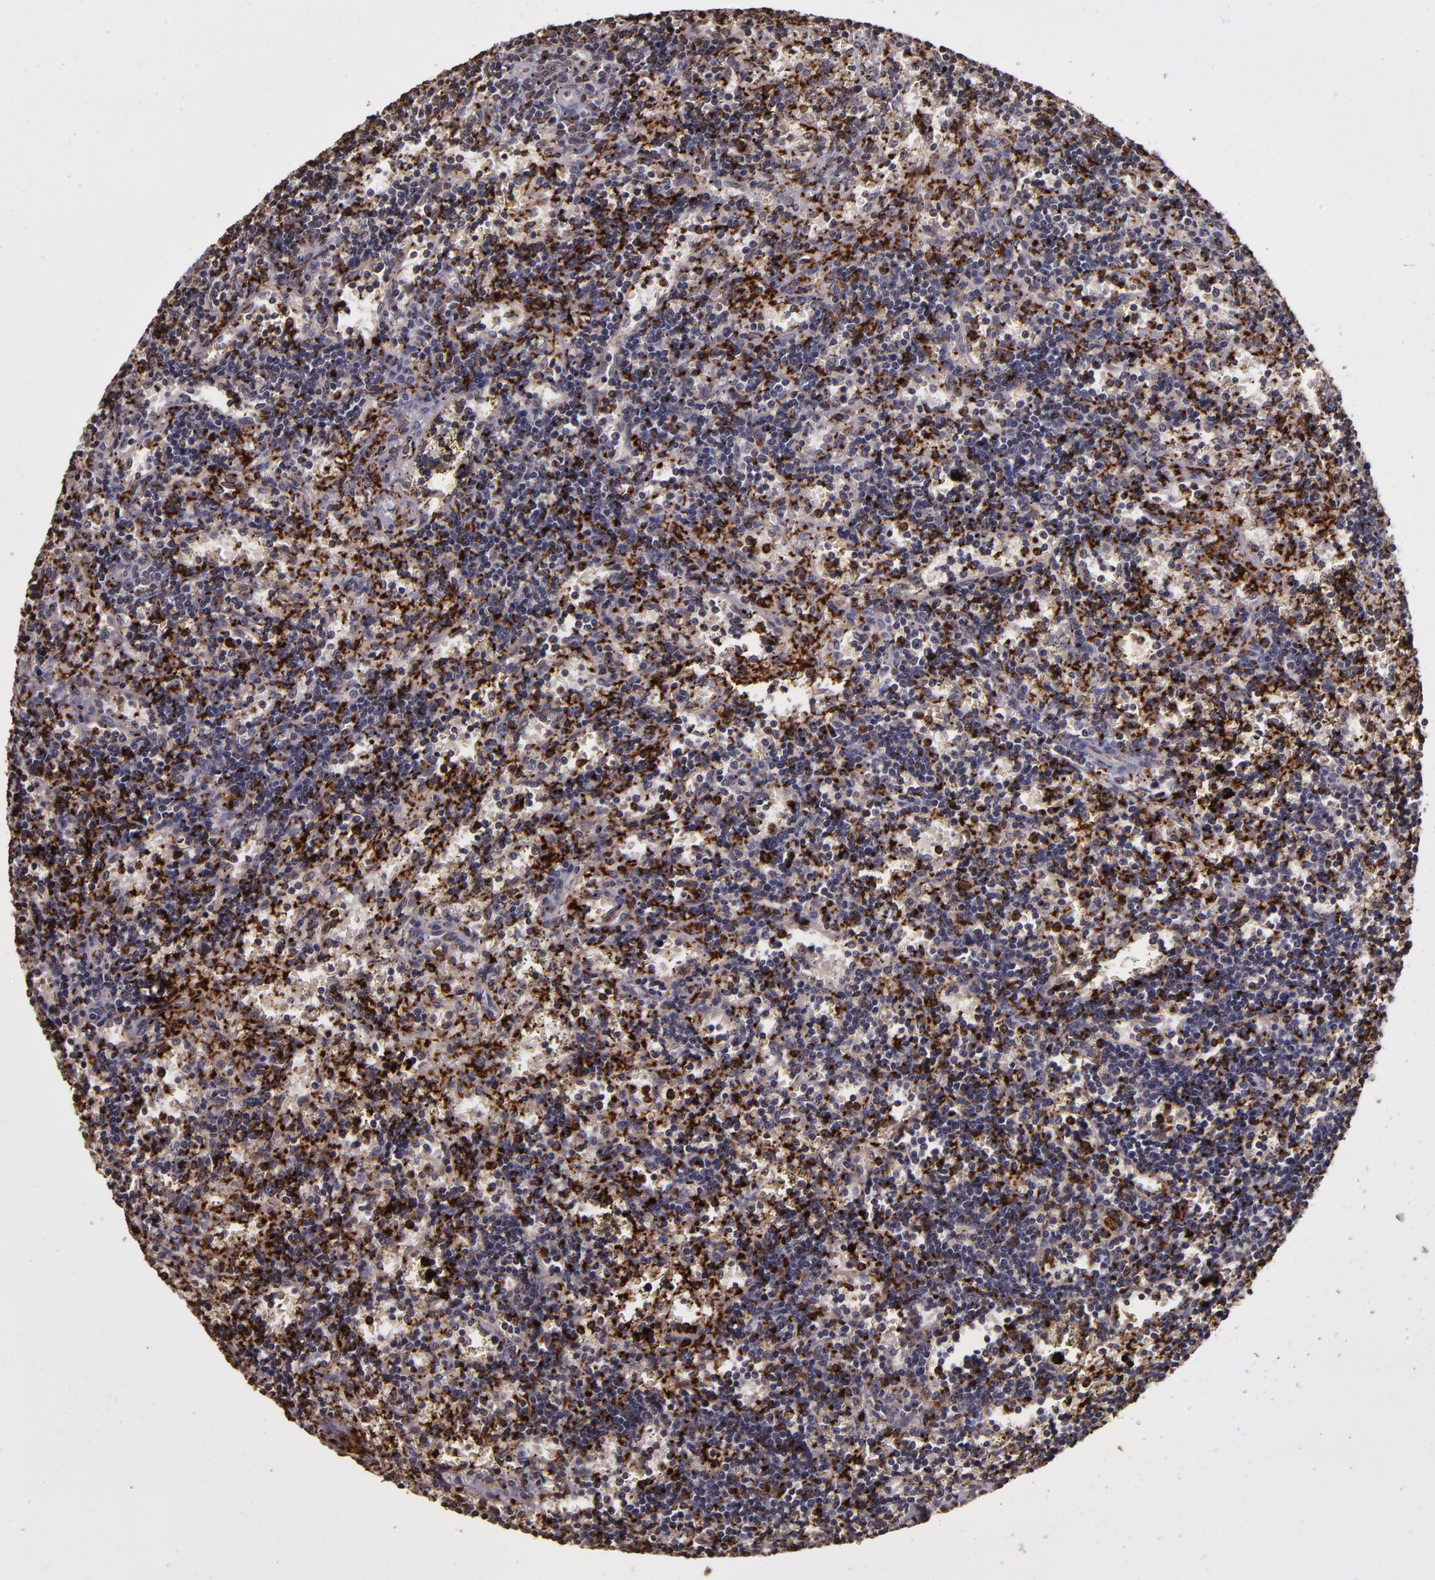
{"staining": {"intensity": "strong", "quantity": "25%-75%", "location": "cytoplasmic/membranous"}, "tissue": "lymphoma", "cell_type": "Tumor cells", "image_type": "cancer", "snomed": [{"axis": "morphology", "description": "Malignant lymphoma, non-Hodgkin's type, Low grade"}, {"axis": "topography", "description": "Spleen"}], "caption": "Immunohistochemical staining of human lymphoma exhibits high levels of strong cytoplasmic/membranous protein positivity in approximately 25%-75% of tumor cells.", "gene": "SLC2A3", "patient": {"sex": "male", "age": 60}}